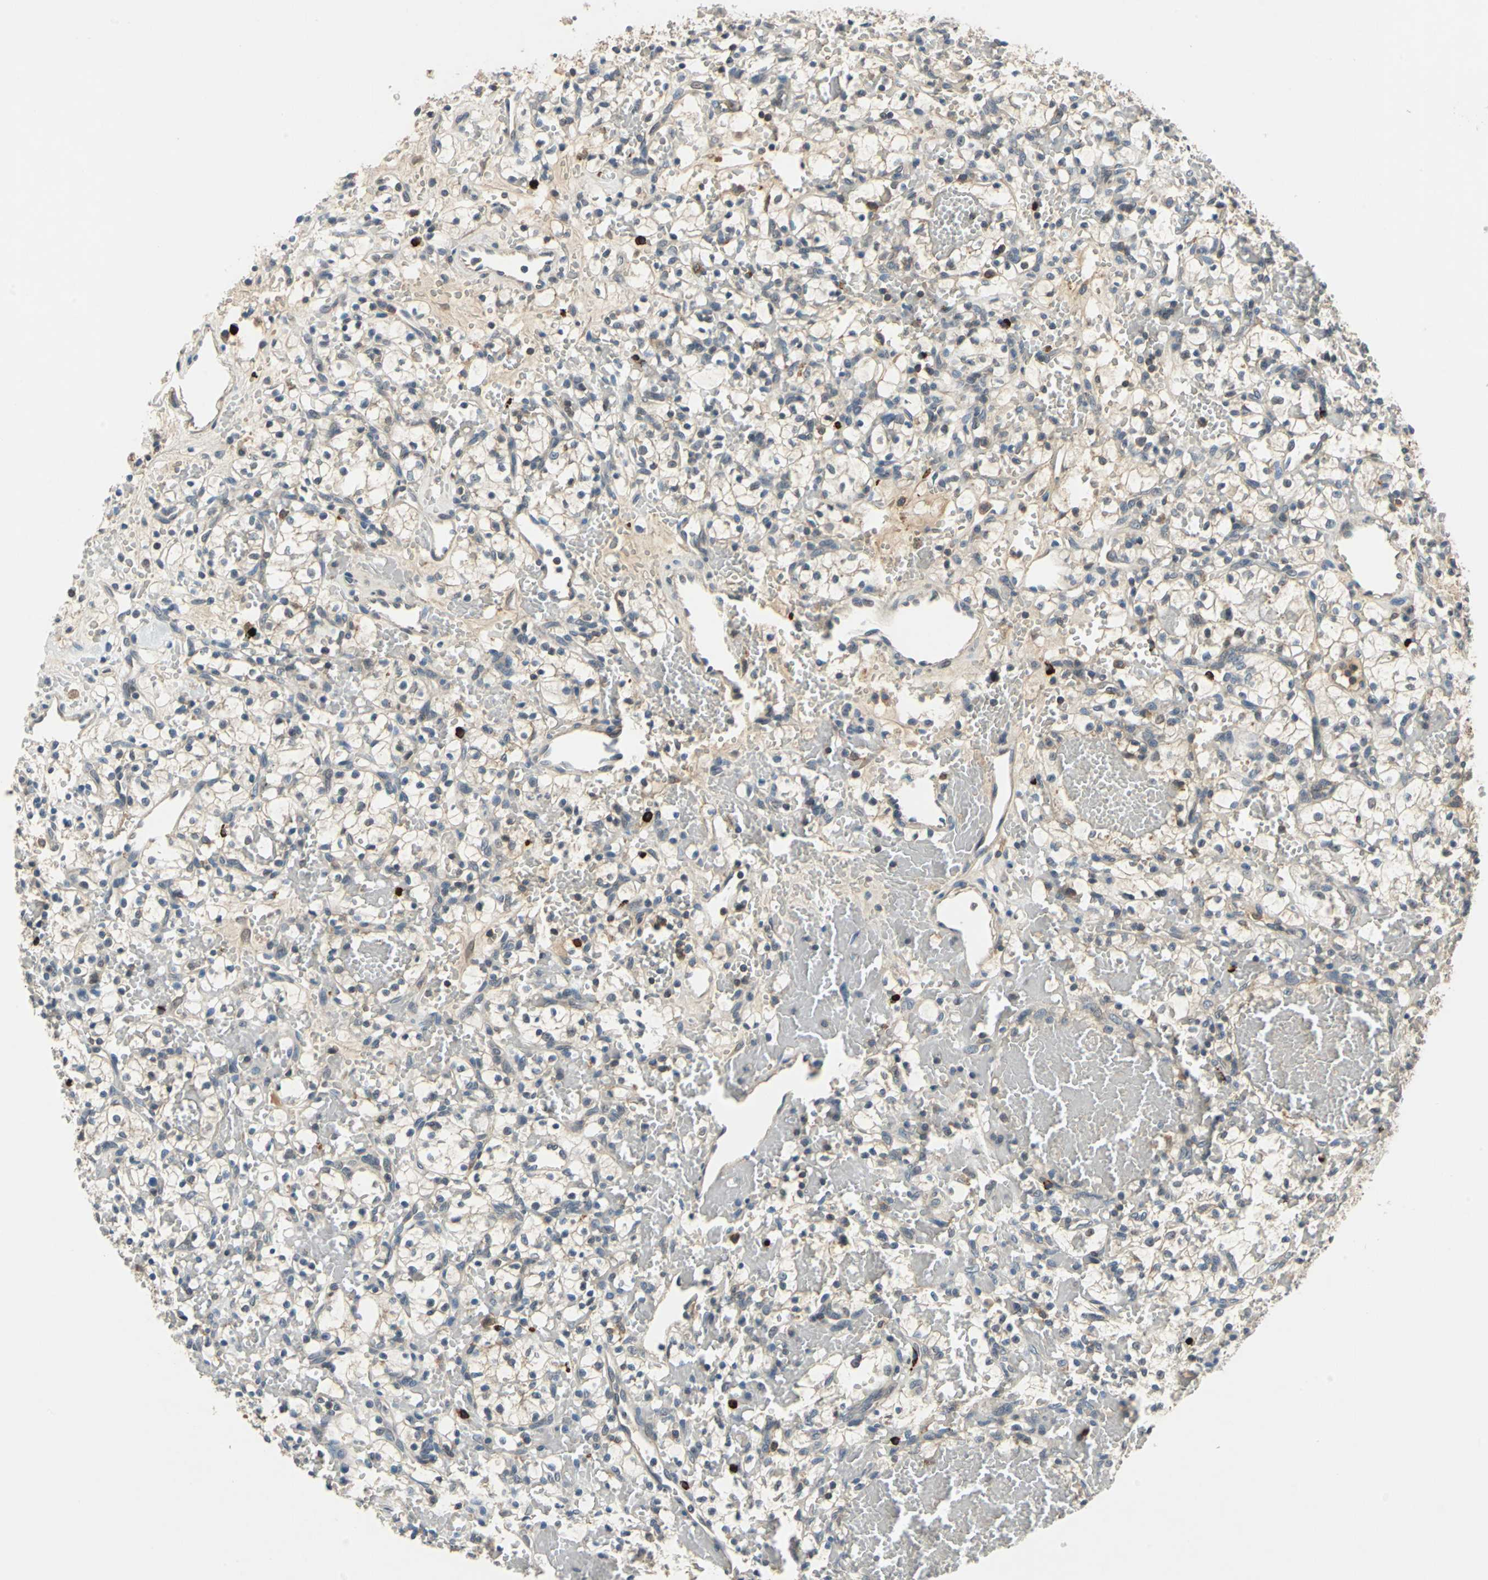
{"staining": {"intensity": "weak", "quantity": "25%-75%", "location": "cytoplasmic/membranous"}, "tissue": "renal cancer", "cell_type": "Tumor cells", "image_type": "cancer", "snomed": [{"axis": "morphology", "description": "Adenocarcinoma, NOS"}, {"axis": "topography", "description": "Kidney"}], "caption": "A brown stain labels weak cytoplasmic/membranous expression of a protein in human adenocarcinoma (renal) tumor cells. (Brightfield microscopy of DAB IHC at high magnification).", "gene": "SLC19A2", "patient": {"sex": "female", "age": 60}}